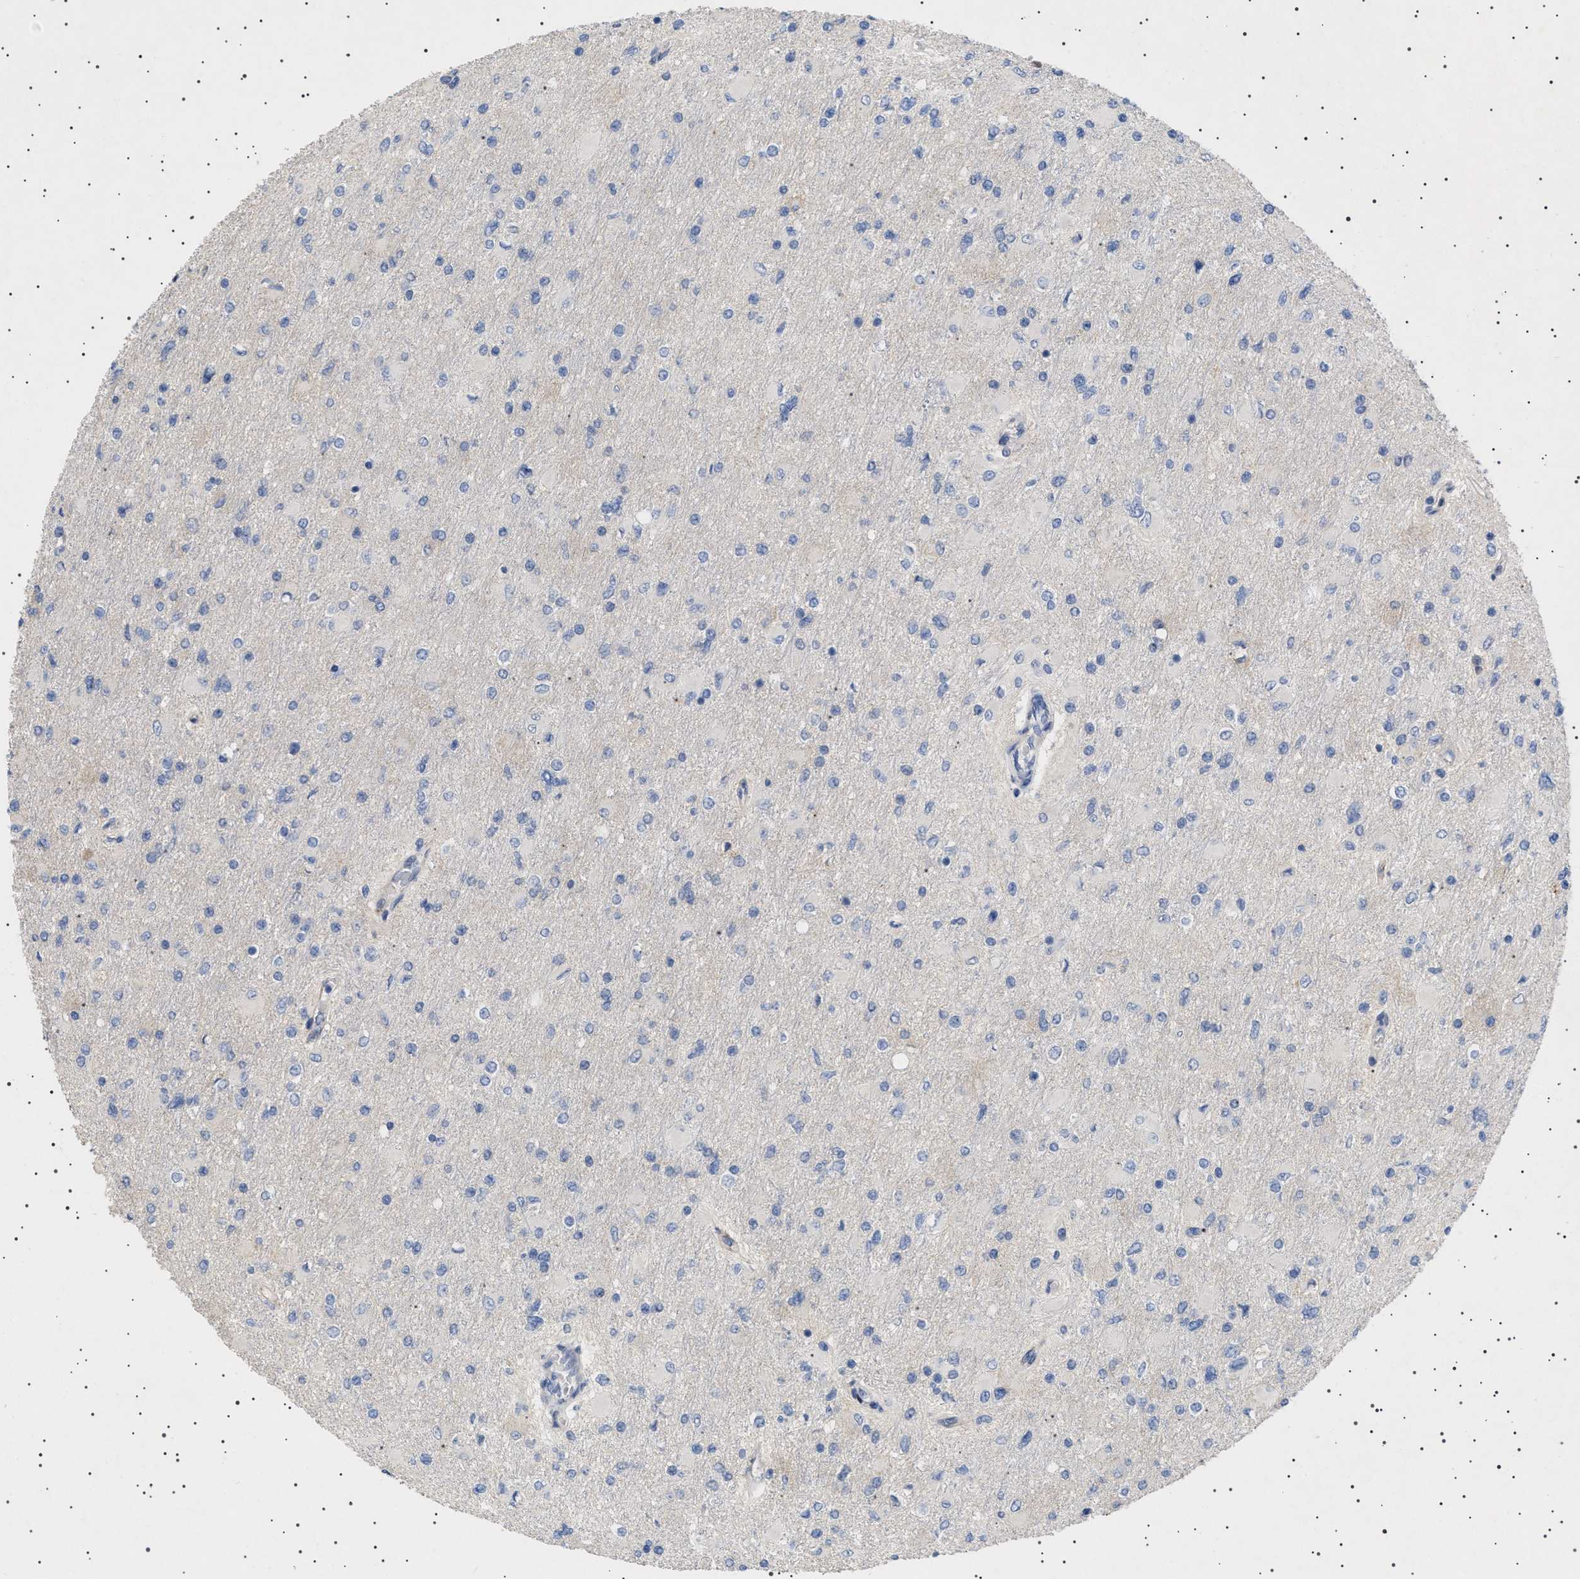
{"staining": {"intensity": "negative", "quantity": "none", "location": "none"}, "tissue": "glioma", "cell_type": "Tumor cells", "image_type": "cancer", "snomed": [{"axis": "morphology", "description": "Glioma, malignant, High grade"}, {"axis": "topography", "description": "Cerebral cortex"}], "caption": "Immunohistochemical staining of glioma displays no significant staining in tumor cells.", "gene": "HTR1A", "patient": {"sex": "female", "age": 36}}